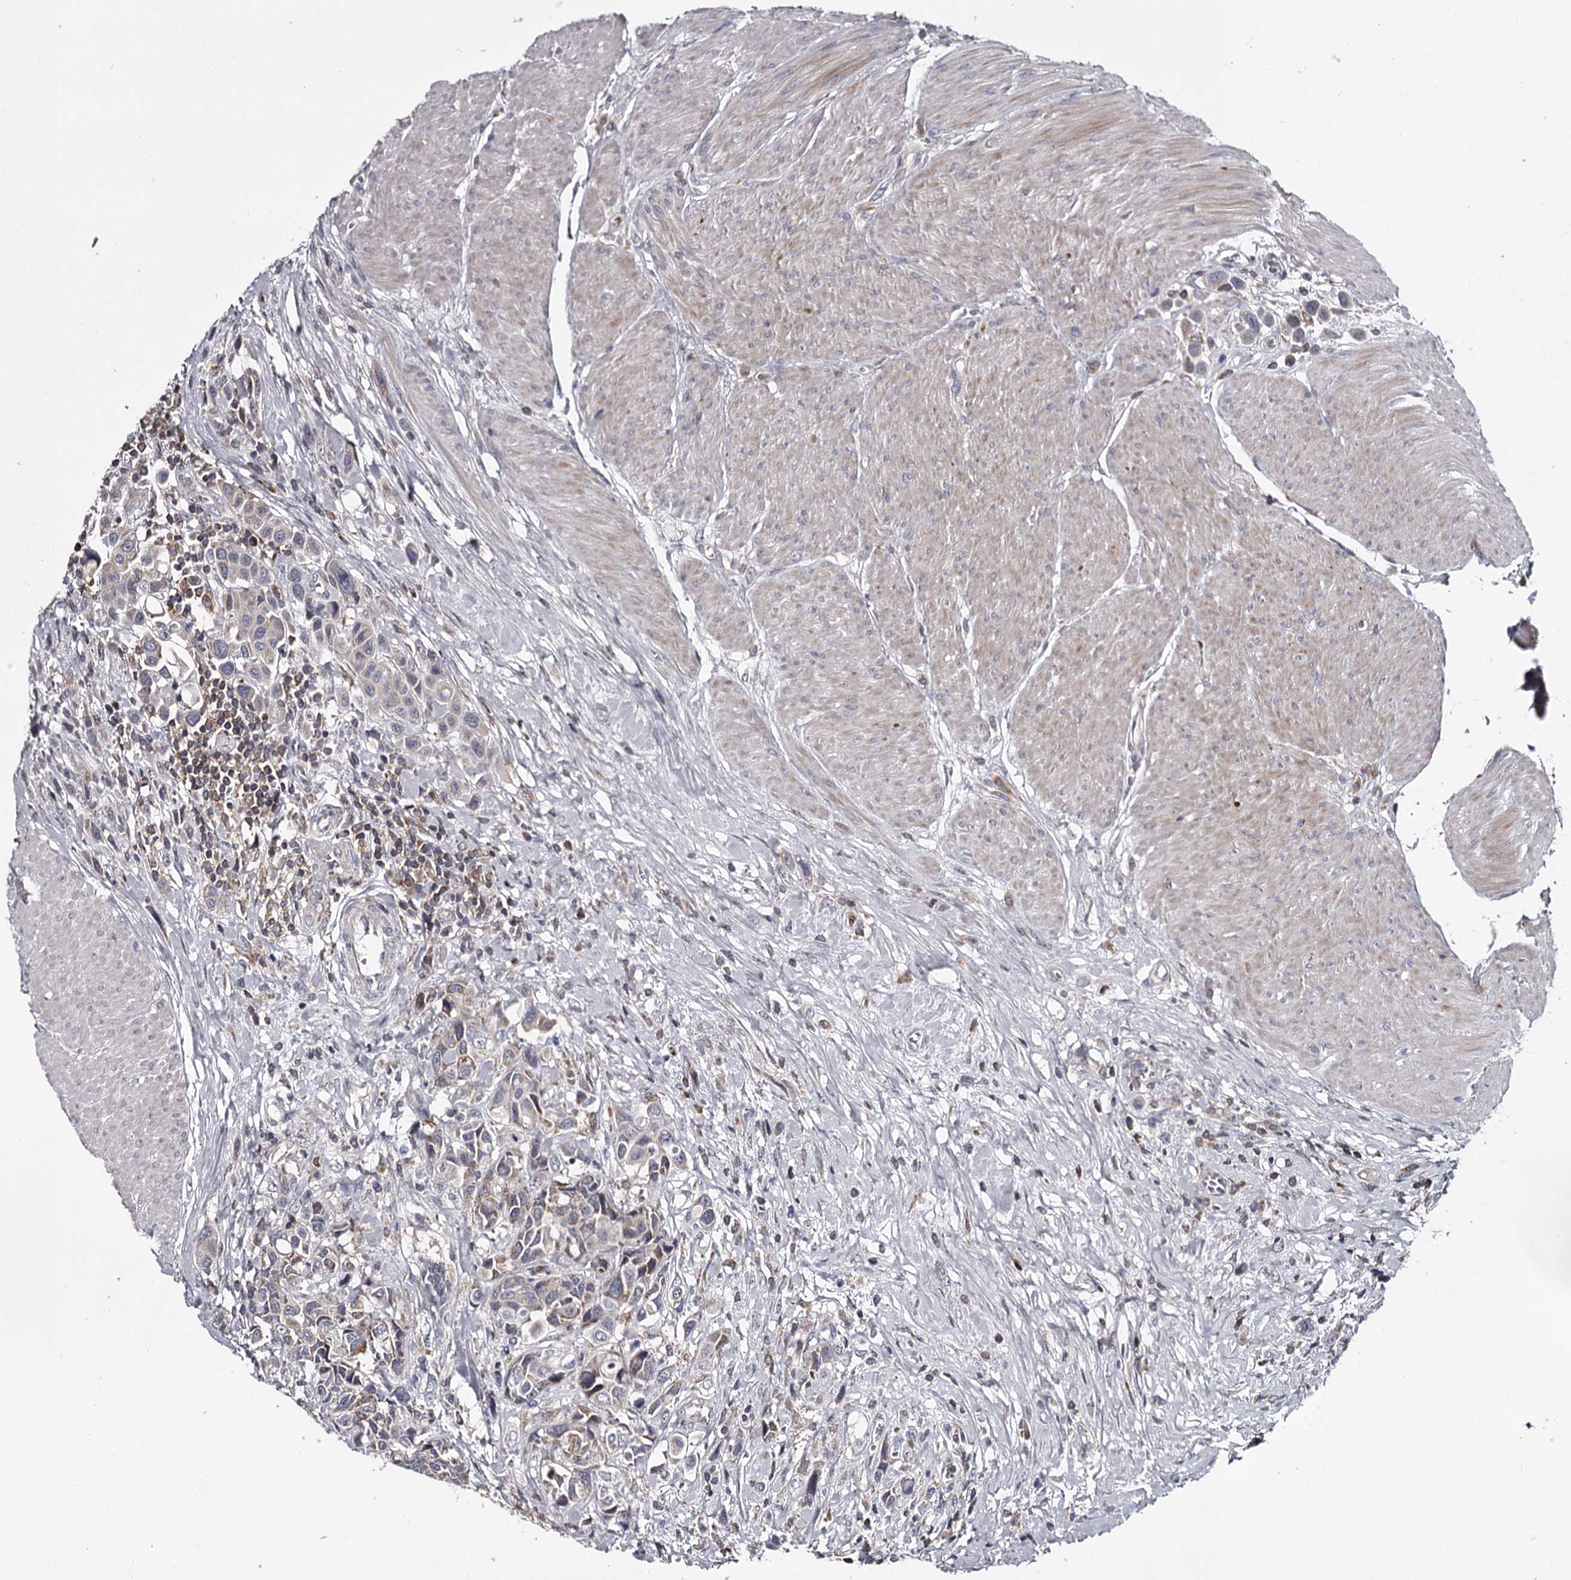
{"staining": {"intensity": "moderate", "quantity": "25%-75%", "location": "cytoplasmic/membranous"}, "tissue": "urothelial cancer", "cell_type": "Tumor cells", "image_type": "cancer", "snomed": [{"axis": "morphology", "description": "Urothelial carcinoma, High grade"}, {"axis": "topography", "description": "Urinary bladder"}], "caption": "Urothelial cancer tissue reveals moderate cytoplasmic/membranous staining in approximately 25%-75% of tumor cells", "gene": "RASSF6", "patient": {"sex": "male", "age": 50}}